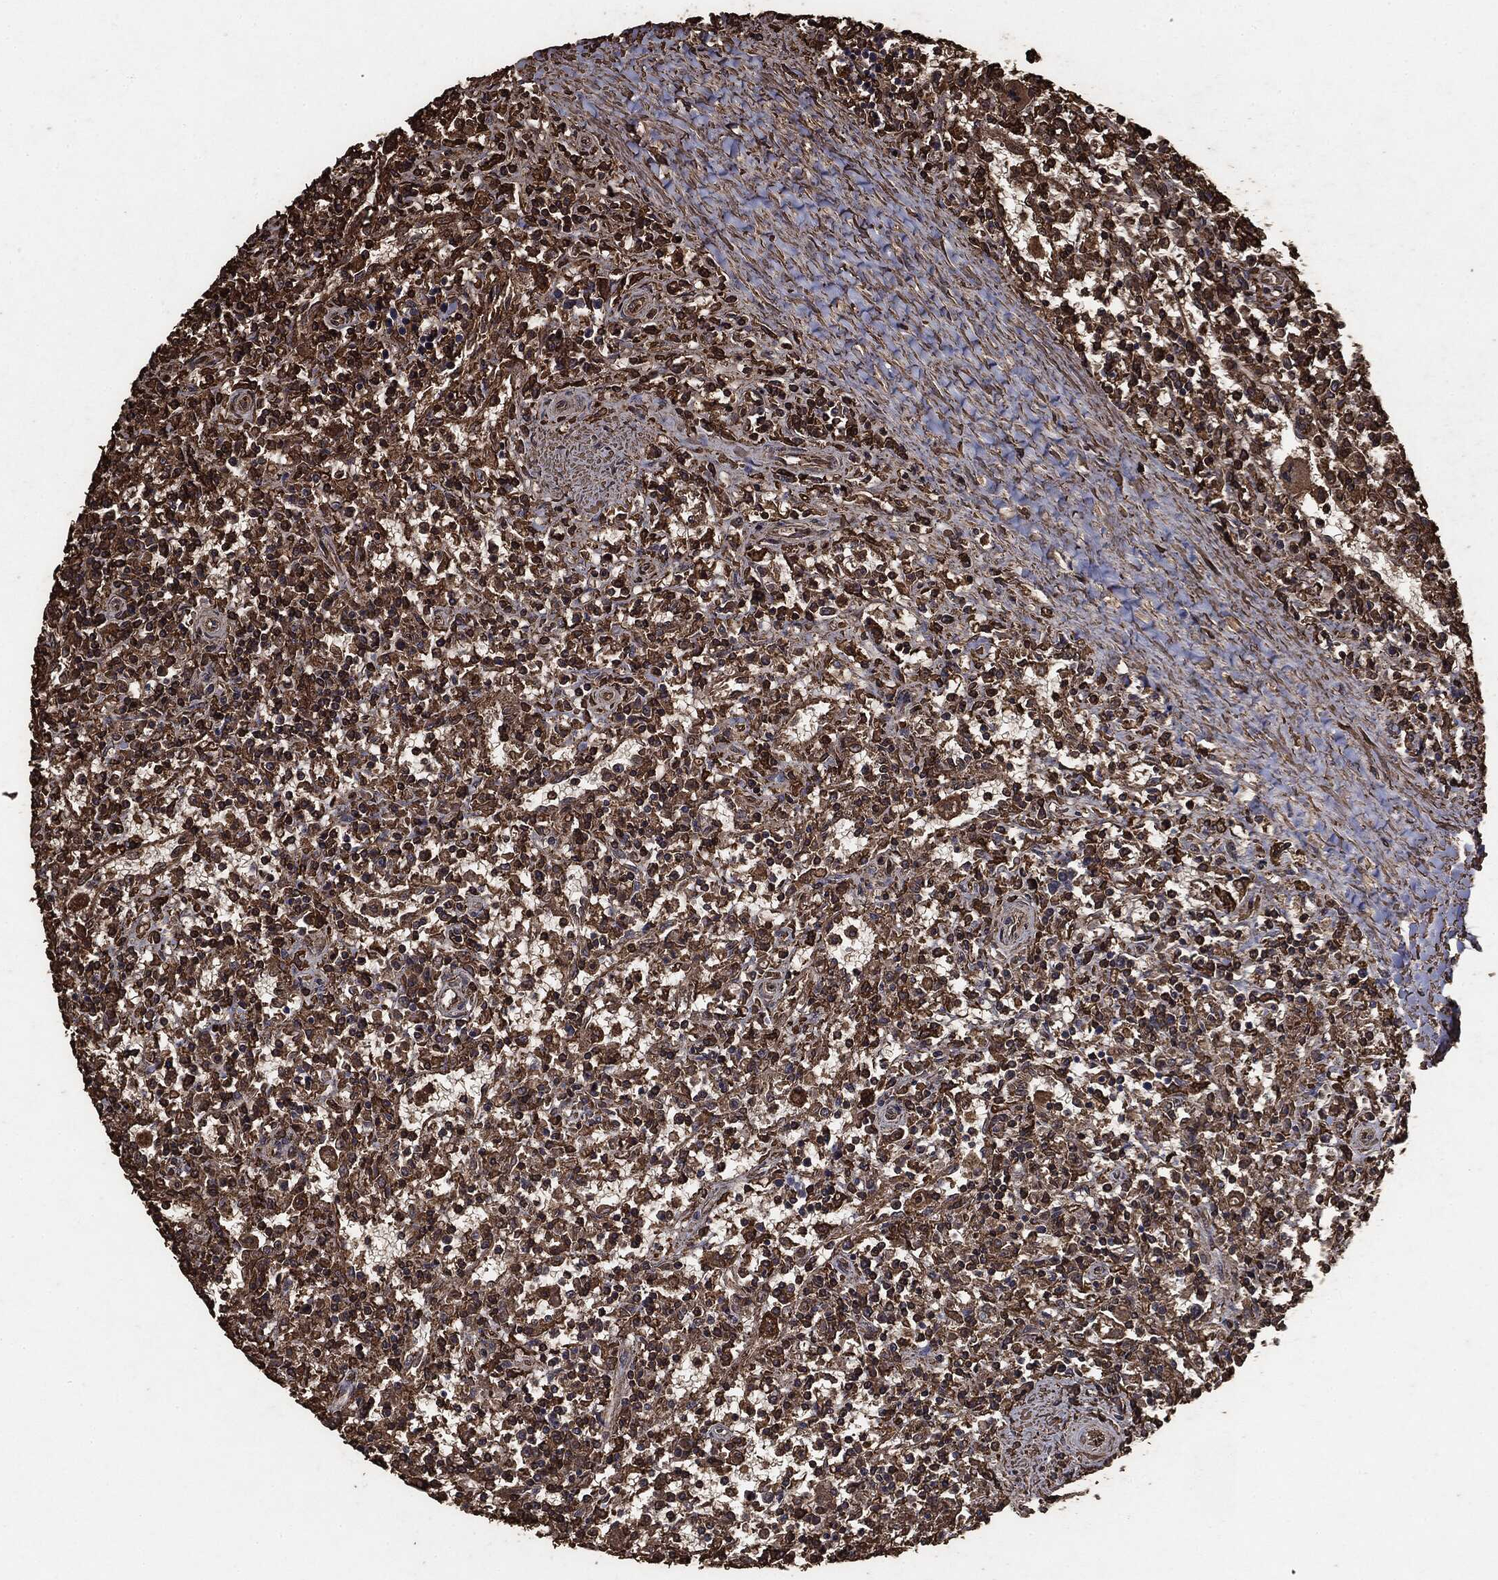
{"staining": {"intensity": "strong", "quantity": ">75%", "location": "cytoplasmic/membranous"}, "tissue": "lymphoma", "cell_type": "Tumor cells", "image_type": "cancer", "snomed": [{"axis": "morphology", "description": "Malignant lymphoma, non-Hodgkin's type, Low grade"}, {"axis": "topography", "description": "Spleen"}], "caption": "Protein expression analysis of human lymphoma reveals strong cytoplasmic/membranous staining in about >75% of tumor cells. Using DAB (brown) and hematoxylin (blue) stains, captured at high magnification using brightfield microscopy.", "gene": "MTOR", "patient": {"sex": "male", "age": 62}}